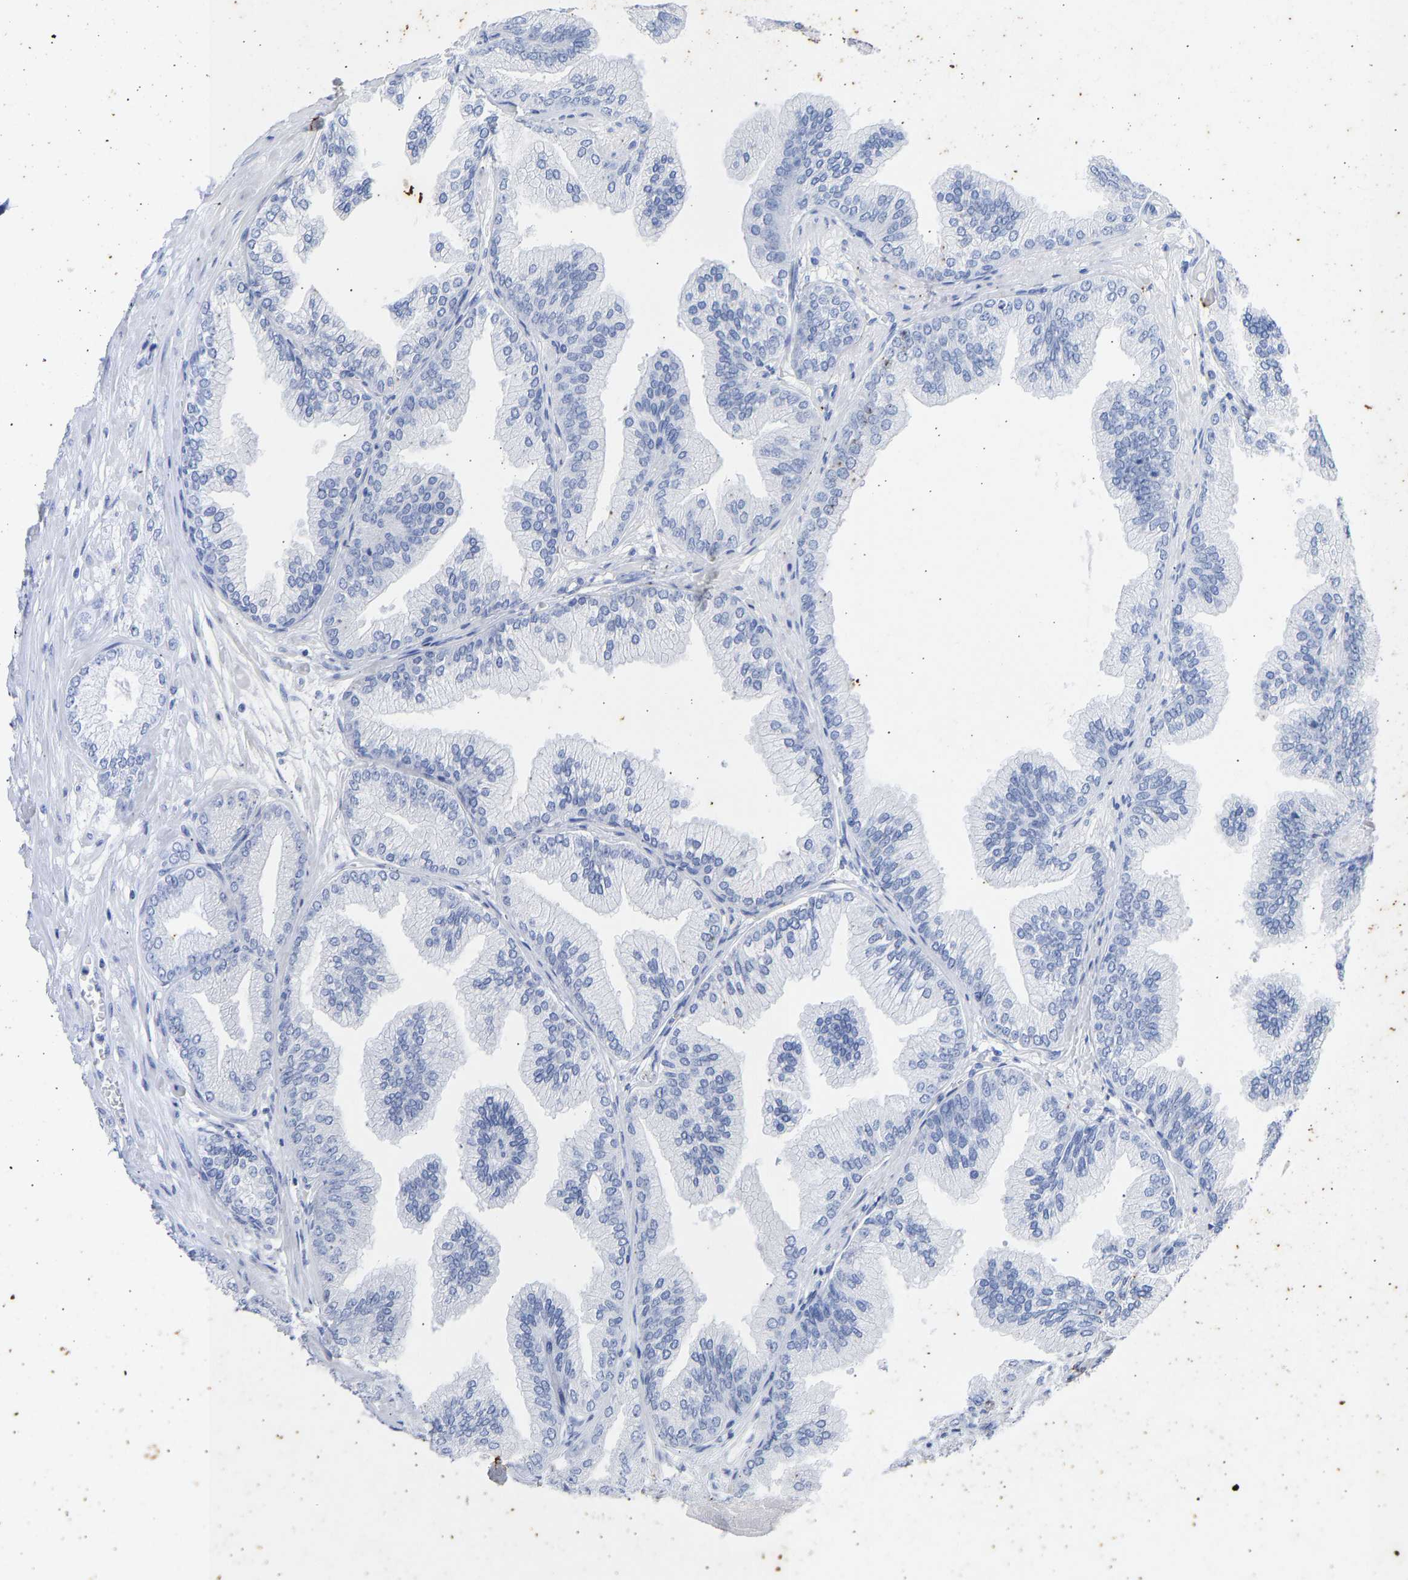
{"staining": {"intensity": "negative", "quantity": "none", "location": "none"}, "tissue": "prostate cancer", "cell_type": "Tumor cells", "image_type": "cancer", "snomed": [{"axis": "morphology", "description": "Adenocarcinoma, Low grade"}, {"axis": "topography", "description": "Prostate"}], "caption": "Immunohistochemistry photomicrograph of human low-grade adenocarcinoma (prostate) stained for a protein (brown), which reveals no positivity in tumor cells. (IHC, brightfield microscopy, high magnification).", "gene": "KRT1", "patient": {"sex": "male", "age": 52}}